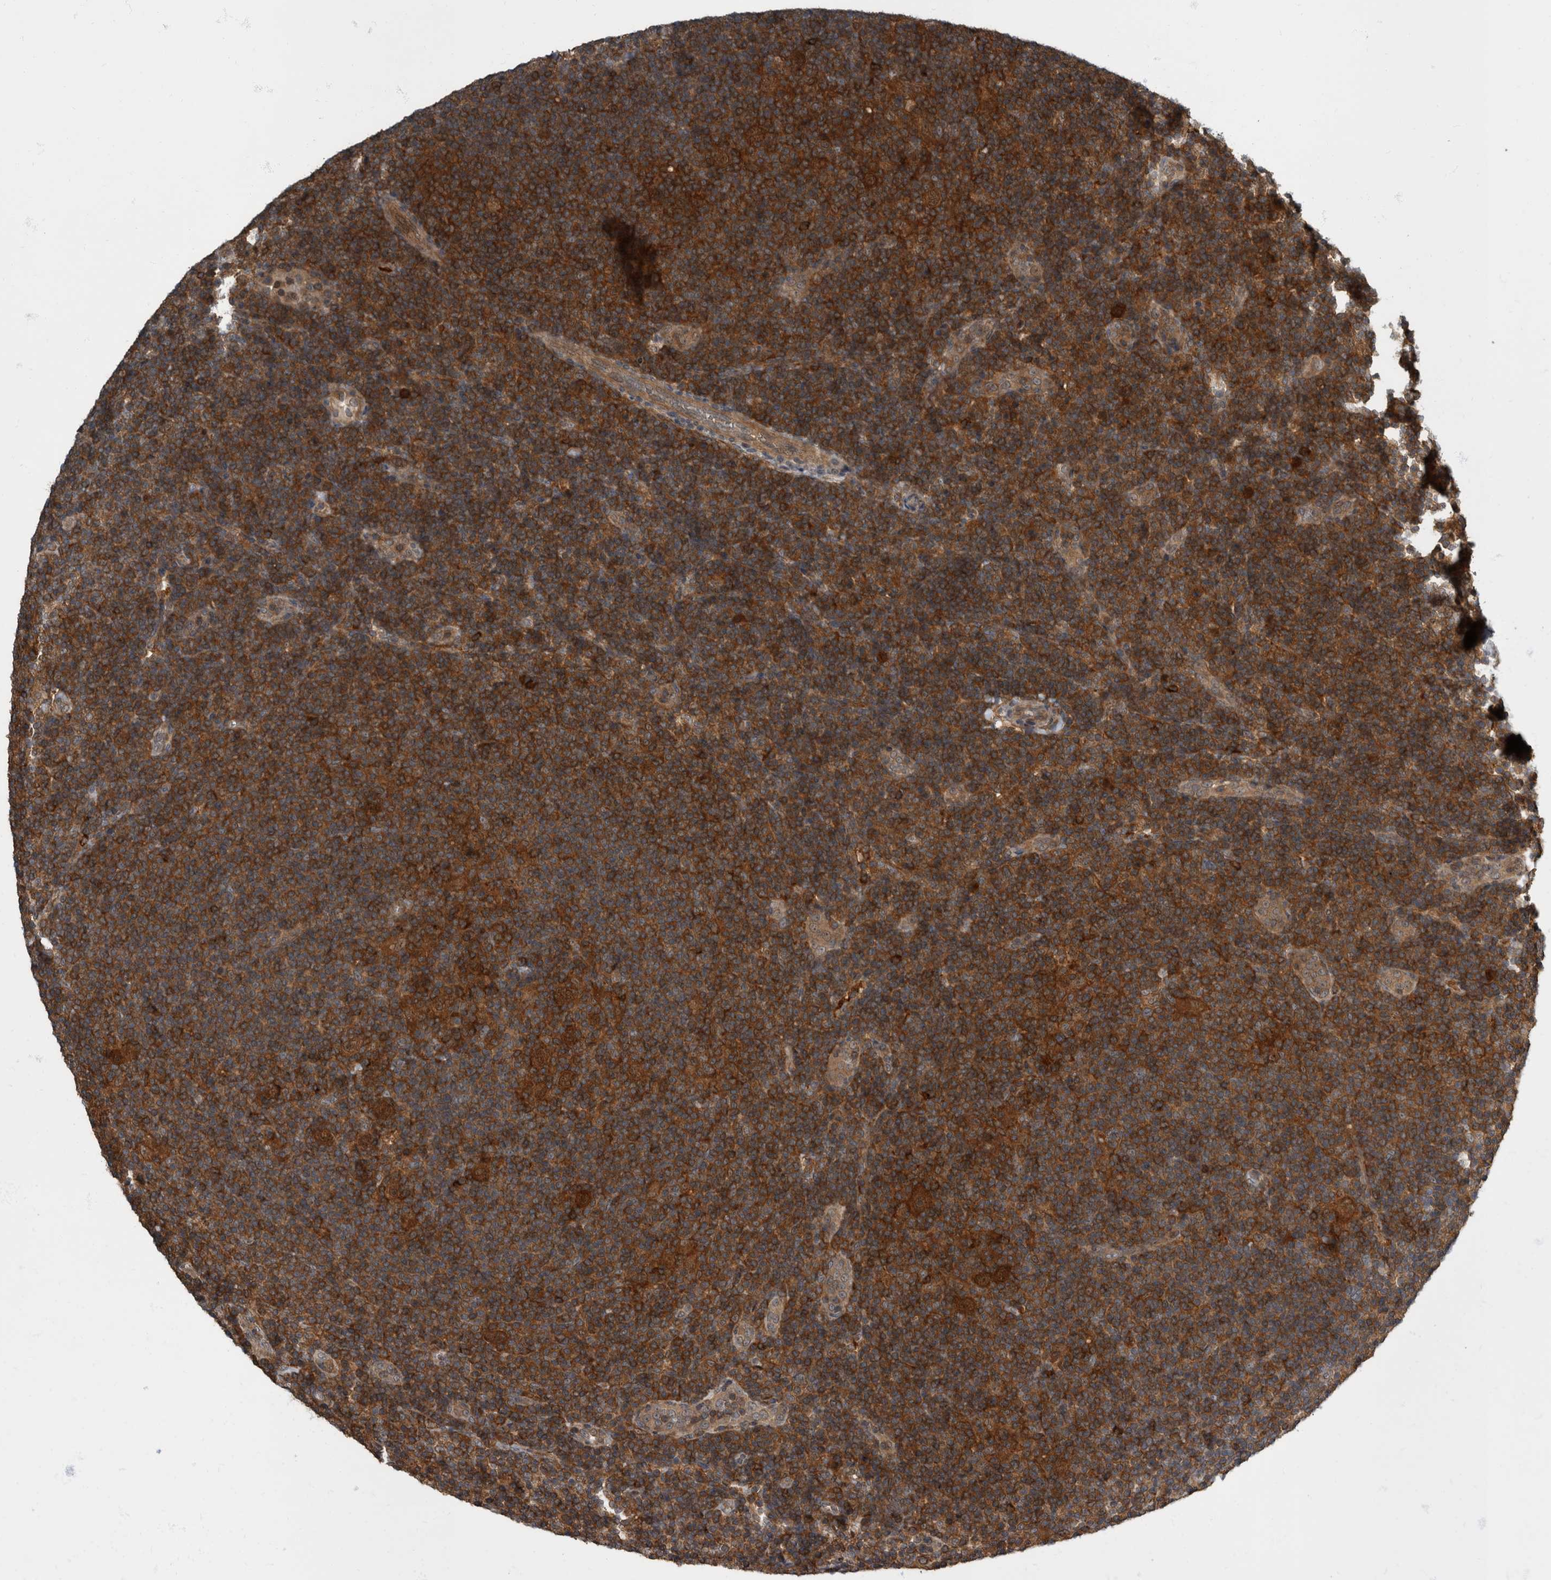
{"staining": {"intensity": "strong", "quantity": ">75%", "location": "cytoplasmic/membranous"}, "tissue": "lymphoma", "cell_type": "Tumor cells", "image_type": "cancer", "snomed": [{"axis": "morphology", "description": "Hodgkin's disease, NOS"}, {"axis": "topography", "description": "Lymph node"}], "caption": "Protein expression analysis of Hodgkin's disease displays strong cytoplasmic/membranous positivity in approximately >75% of tumor cells.", "gene": "RABGGTB", "patient": {"sex": "female", "age": 57}}